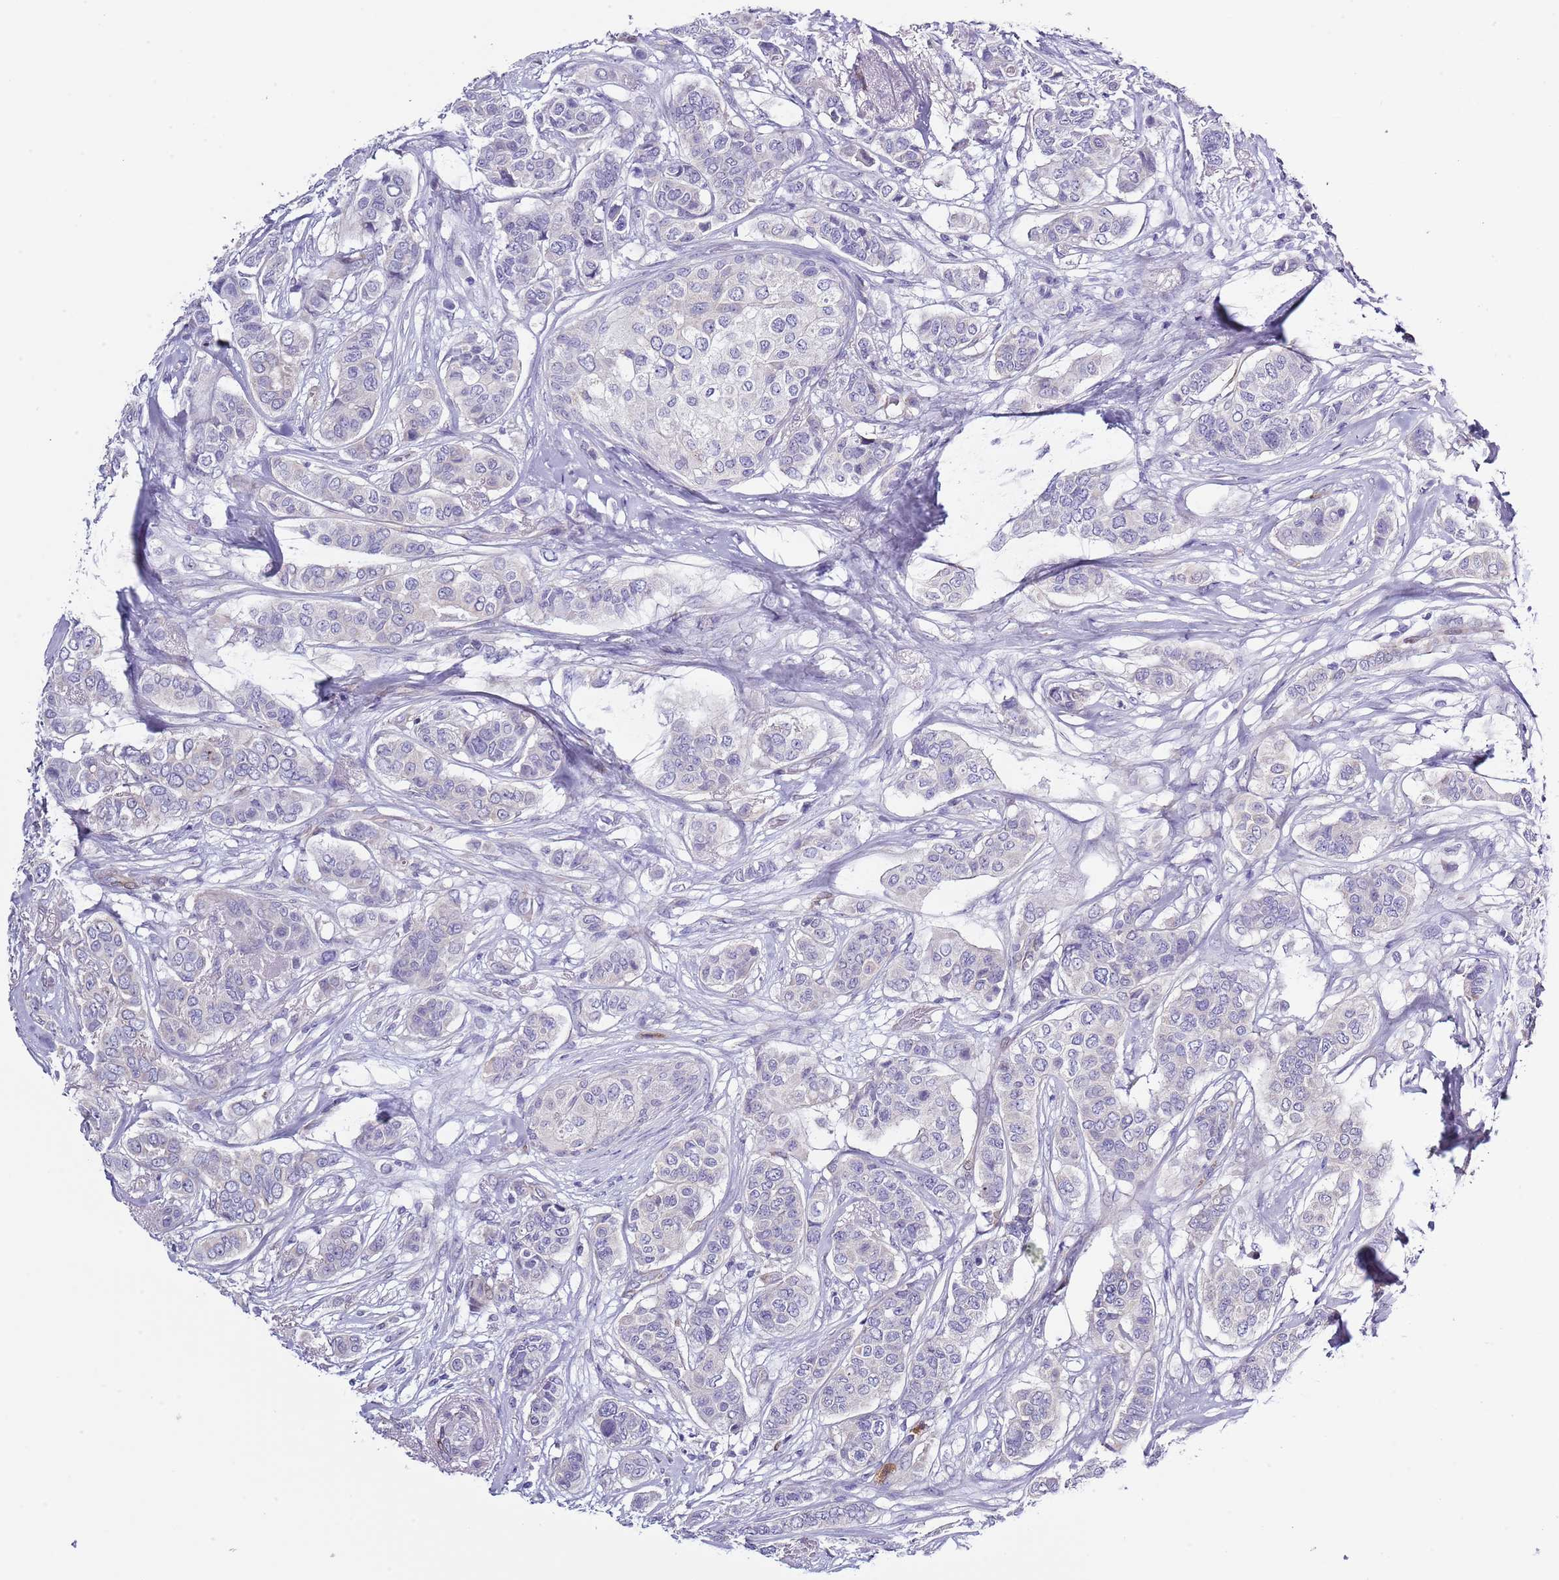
{"staining": {"intensity": "negative", "quantity": "none", "location": "none"}, "tissue": "breast cancer", "cell_type": "Tumor cells", "image_type": "cancer", "snomed": [{"axis": "morphology", "description": "Lobular carcinoma"}, {"axis": "topography", "description": "Breast"}], "caption": "A high-resolution photomicrograph shows IHC staining of breast cancer, which reveals no significant expression in tumor cells. (DAB (3,3'-diaminobenzidine) immunohistochemistry (IHC), high magnification).", "gene": "ZFP2", "patient": {"sex": "female", "age": 51}}